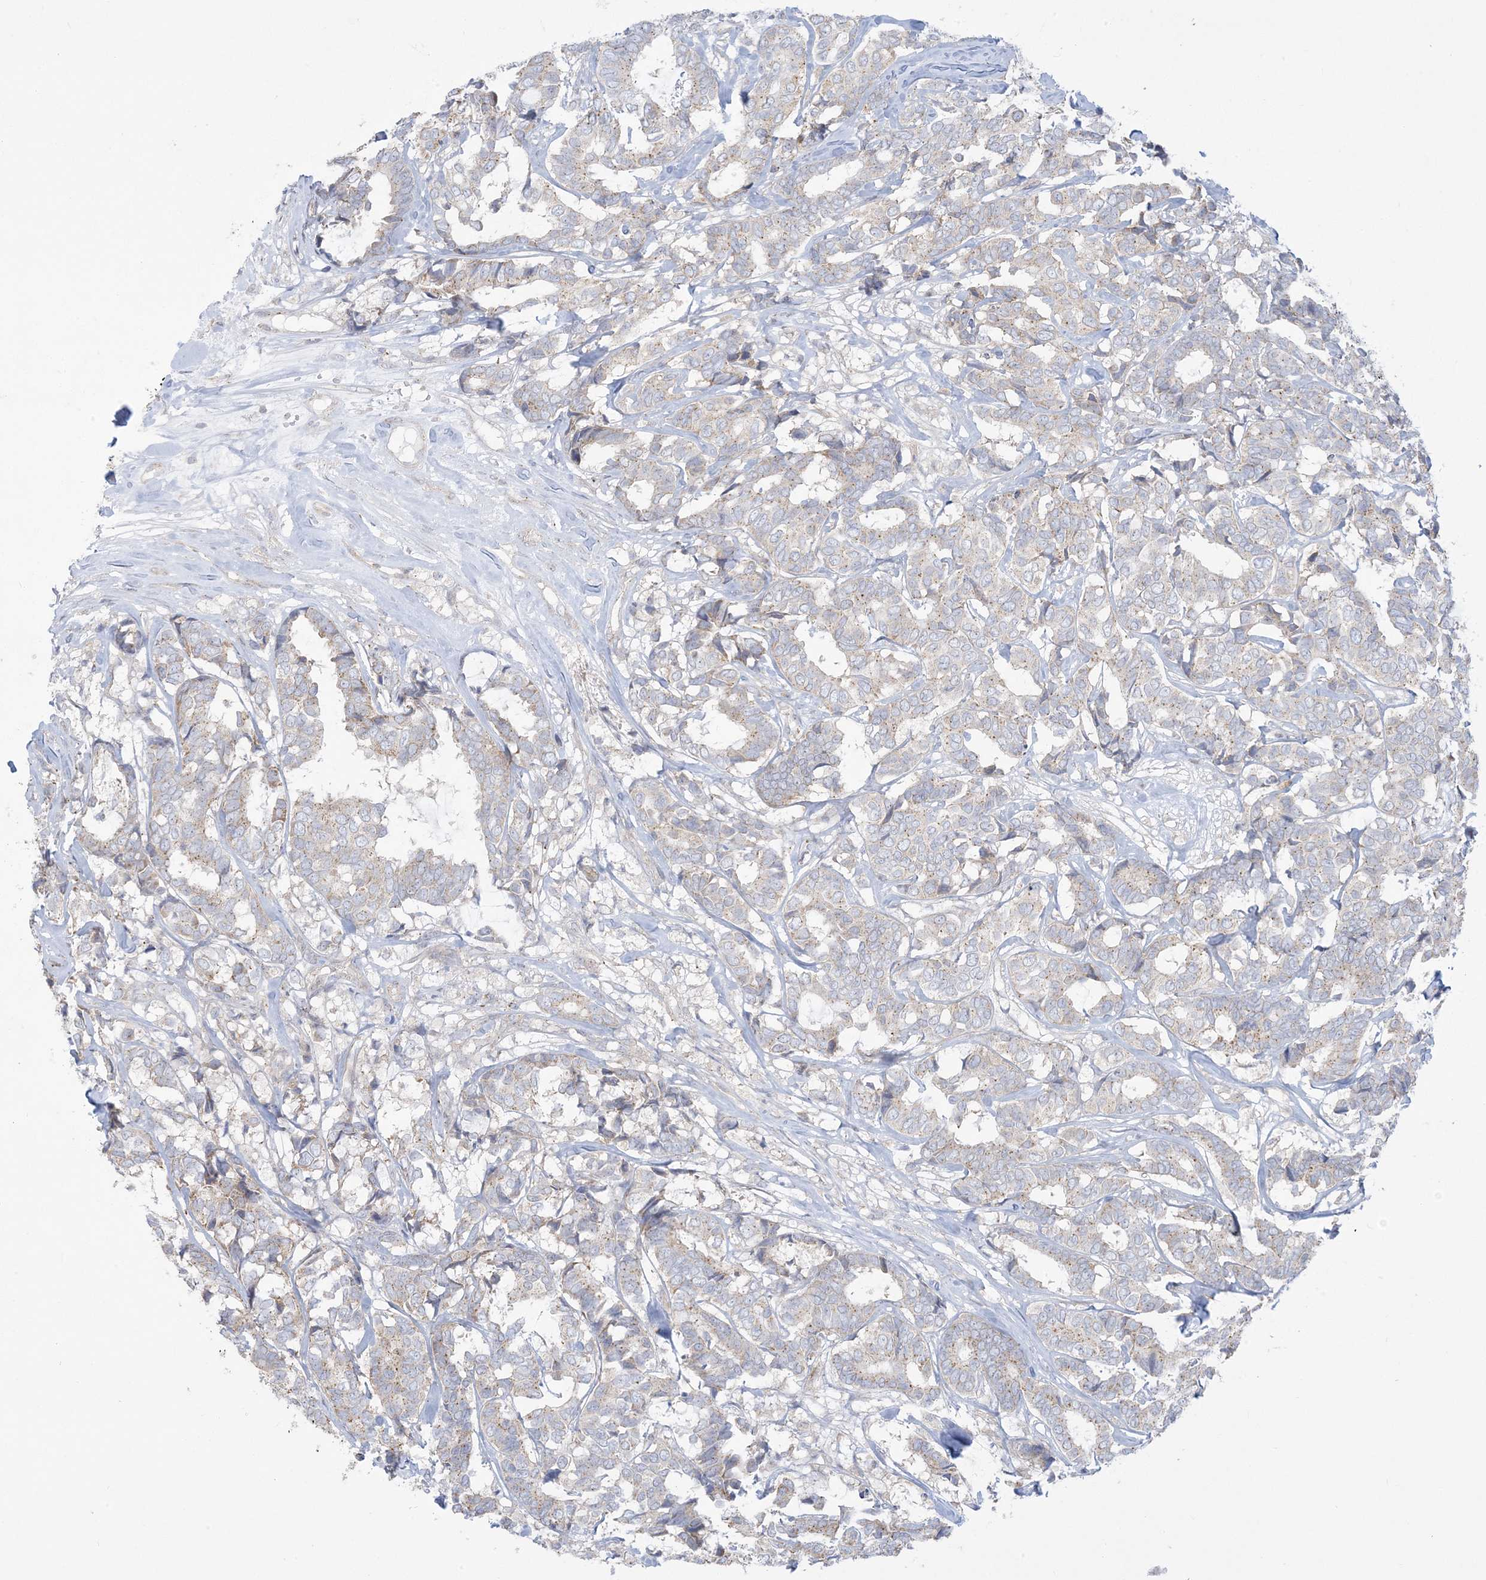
{"staining": {"intensity": "weak", "quantity": "<25%", "location": "cytoplasmic/membranous"}, "tissue": "breast cancer", "cell_type": "Tumor cells", "image_type": "cancer", "snomed": [{"axis": "morphology", "description": "Duct carcinoma"}, {"axis": "topography", "description": "Breast"}], "caption": "Tumor cells show no significant positivity in breast cancer (intraductal carcinoma). The staining was performed using DAB (3,3'-diaminobenzidine) to visualize the protein expression in brown, while the nuclei were stained in blue with hematoxylin (Magnification: 20x).", "gene": "SLAMF9", "patient": {"sex": "female", "age": 87}}